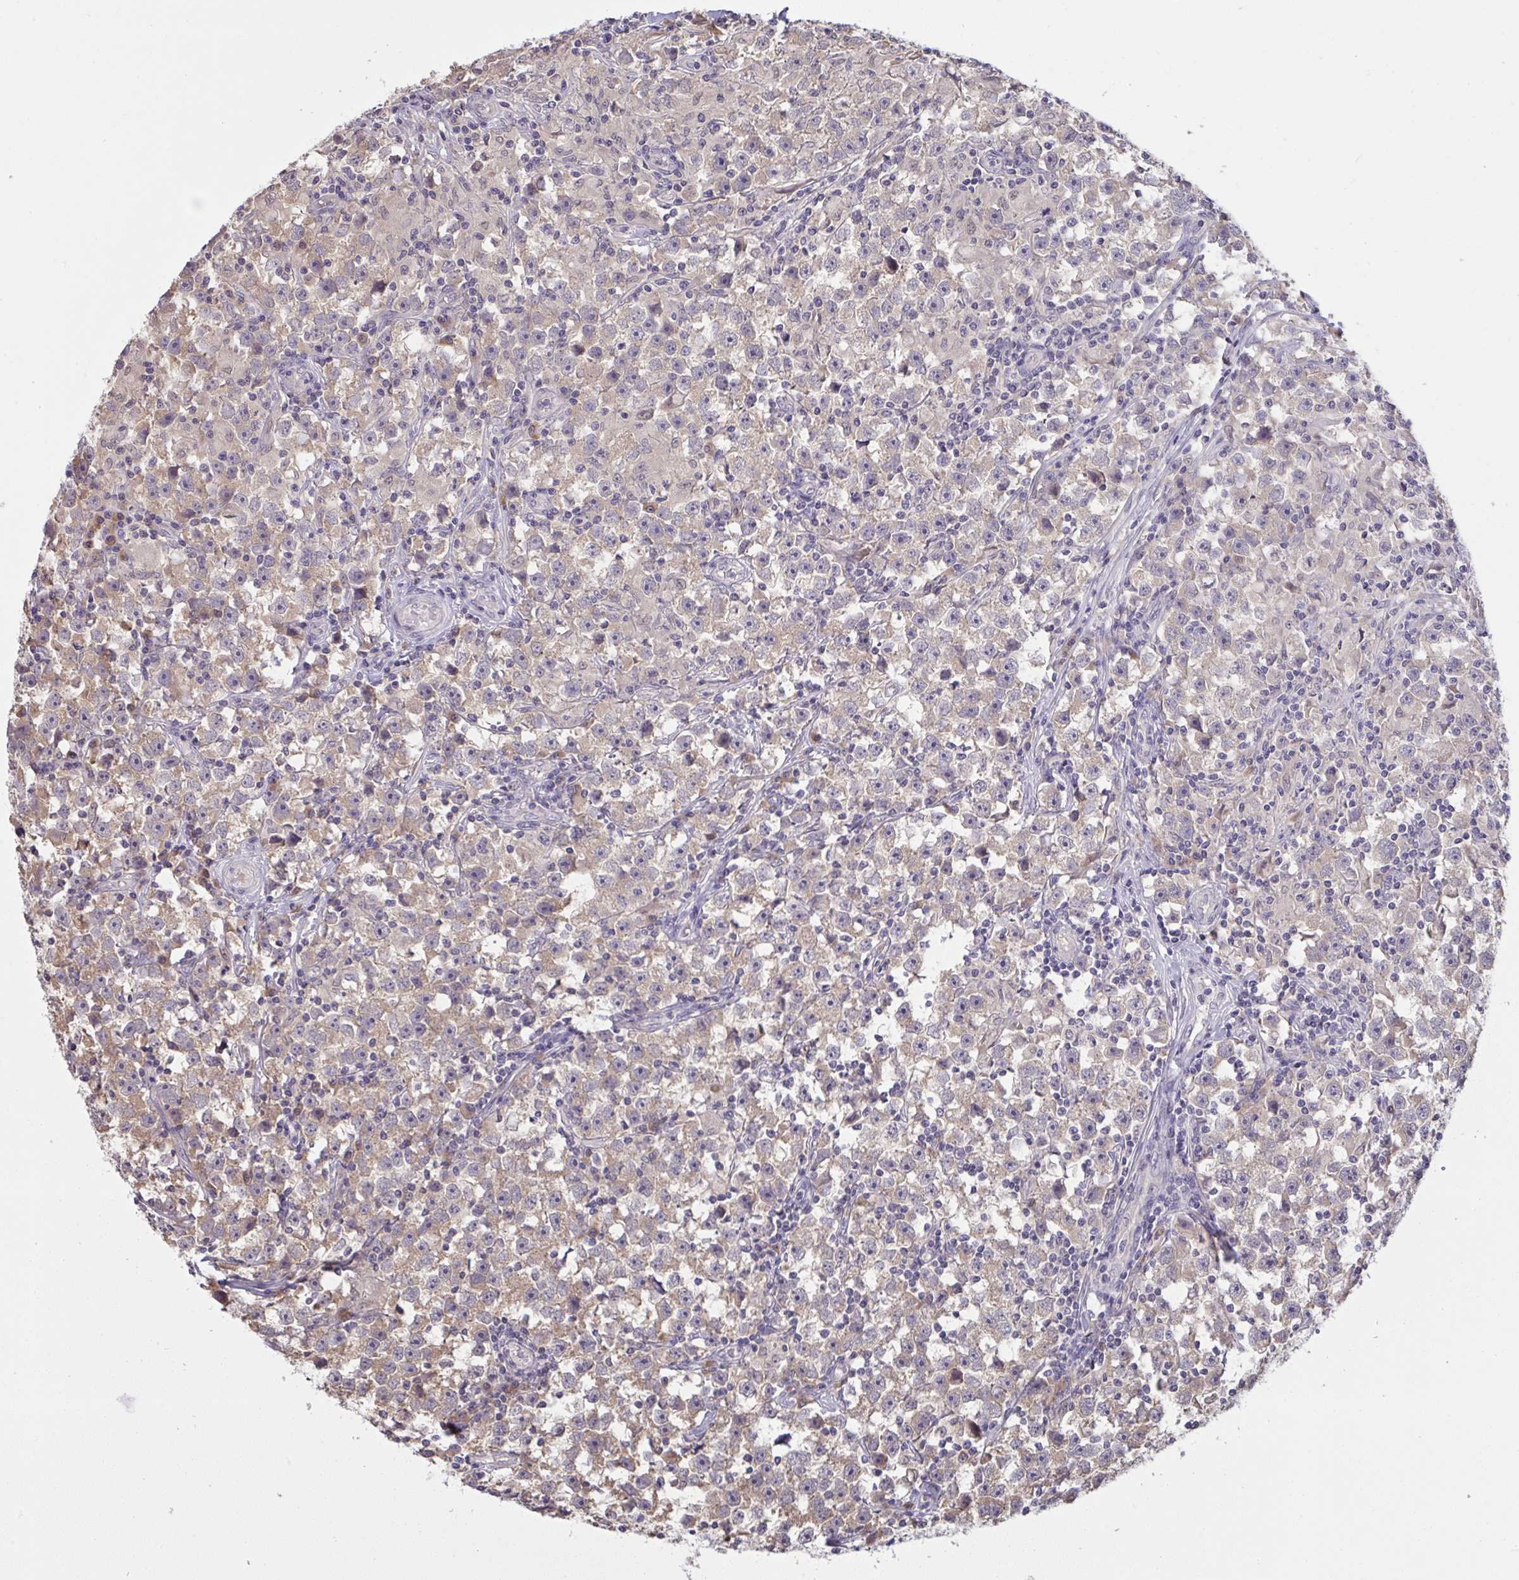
{"staining": {"intensity": "weak", "quantity": ">75%", "location": "cytoplasmic/membranous"}, "tissue": "testis cancer", "cell_type": "Tumor cells", "image_type": "cancer", "snomed": [{"axis": "morphology", "description": "Seminoma, NOS"}, {"axis": "topography", "description": "Testis"}], "caption": "DAB immunohistochemical staining of human testis seminoma displays weak cytoplasmic/membranous protein expression in approximately >75% of tumor cells.", "gene": "TMEM41A", "patient": {"sex": "male", "age": 33}}